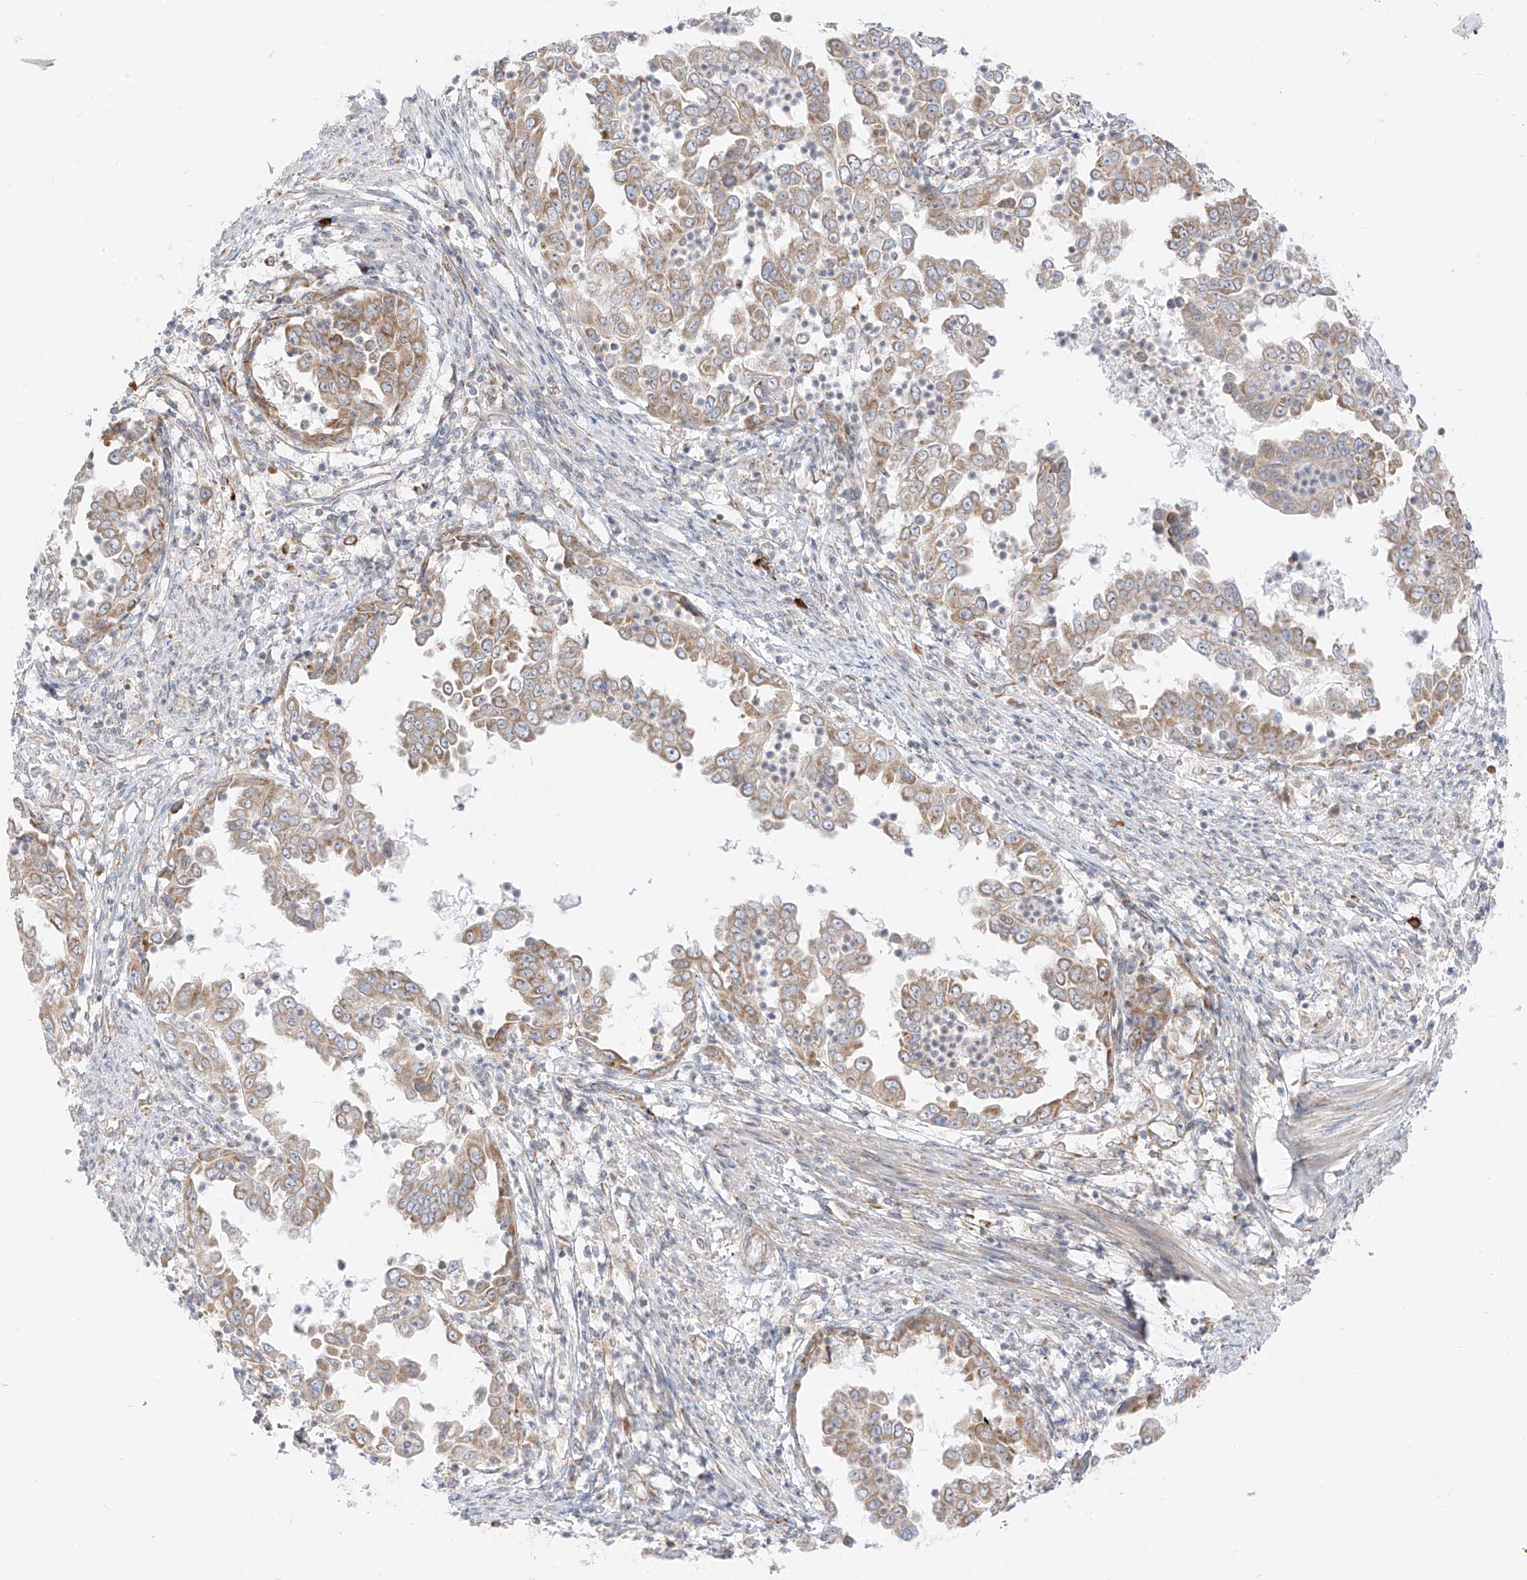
{"staining": {"intensity": "moderate", "quantity": "25%-75%", "location": "cytoplasmic/membranous"}, "tissue": "endometrial cancer", "cell_type": "Tumor cells", "image_type": "cancer", "snomed": [{"axis": "morphology", "description": "Adenocarcinoma, NOS"}, {"axis": "topography", "description": "Endometrium"}], "caption": "Approximately 25%-75% of tumor cells in human endometrial cancer show moderate cytoplasmic/membranous protein expression as visualized by brown immunohistochemical staining.", "gene": "STT3A", "patient": {"sex": "female", "age": 85}}